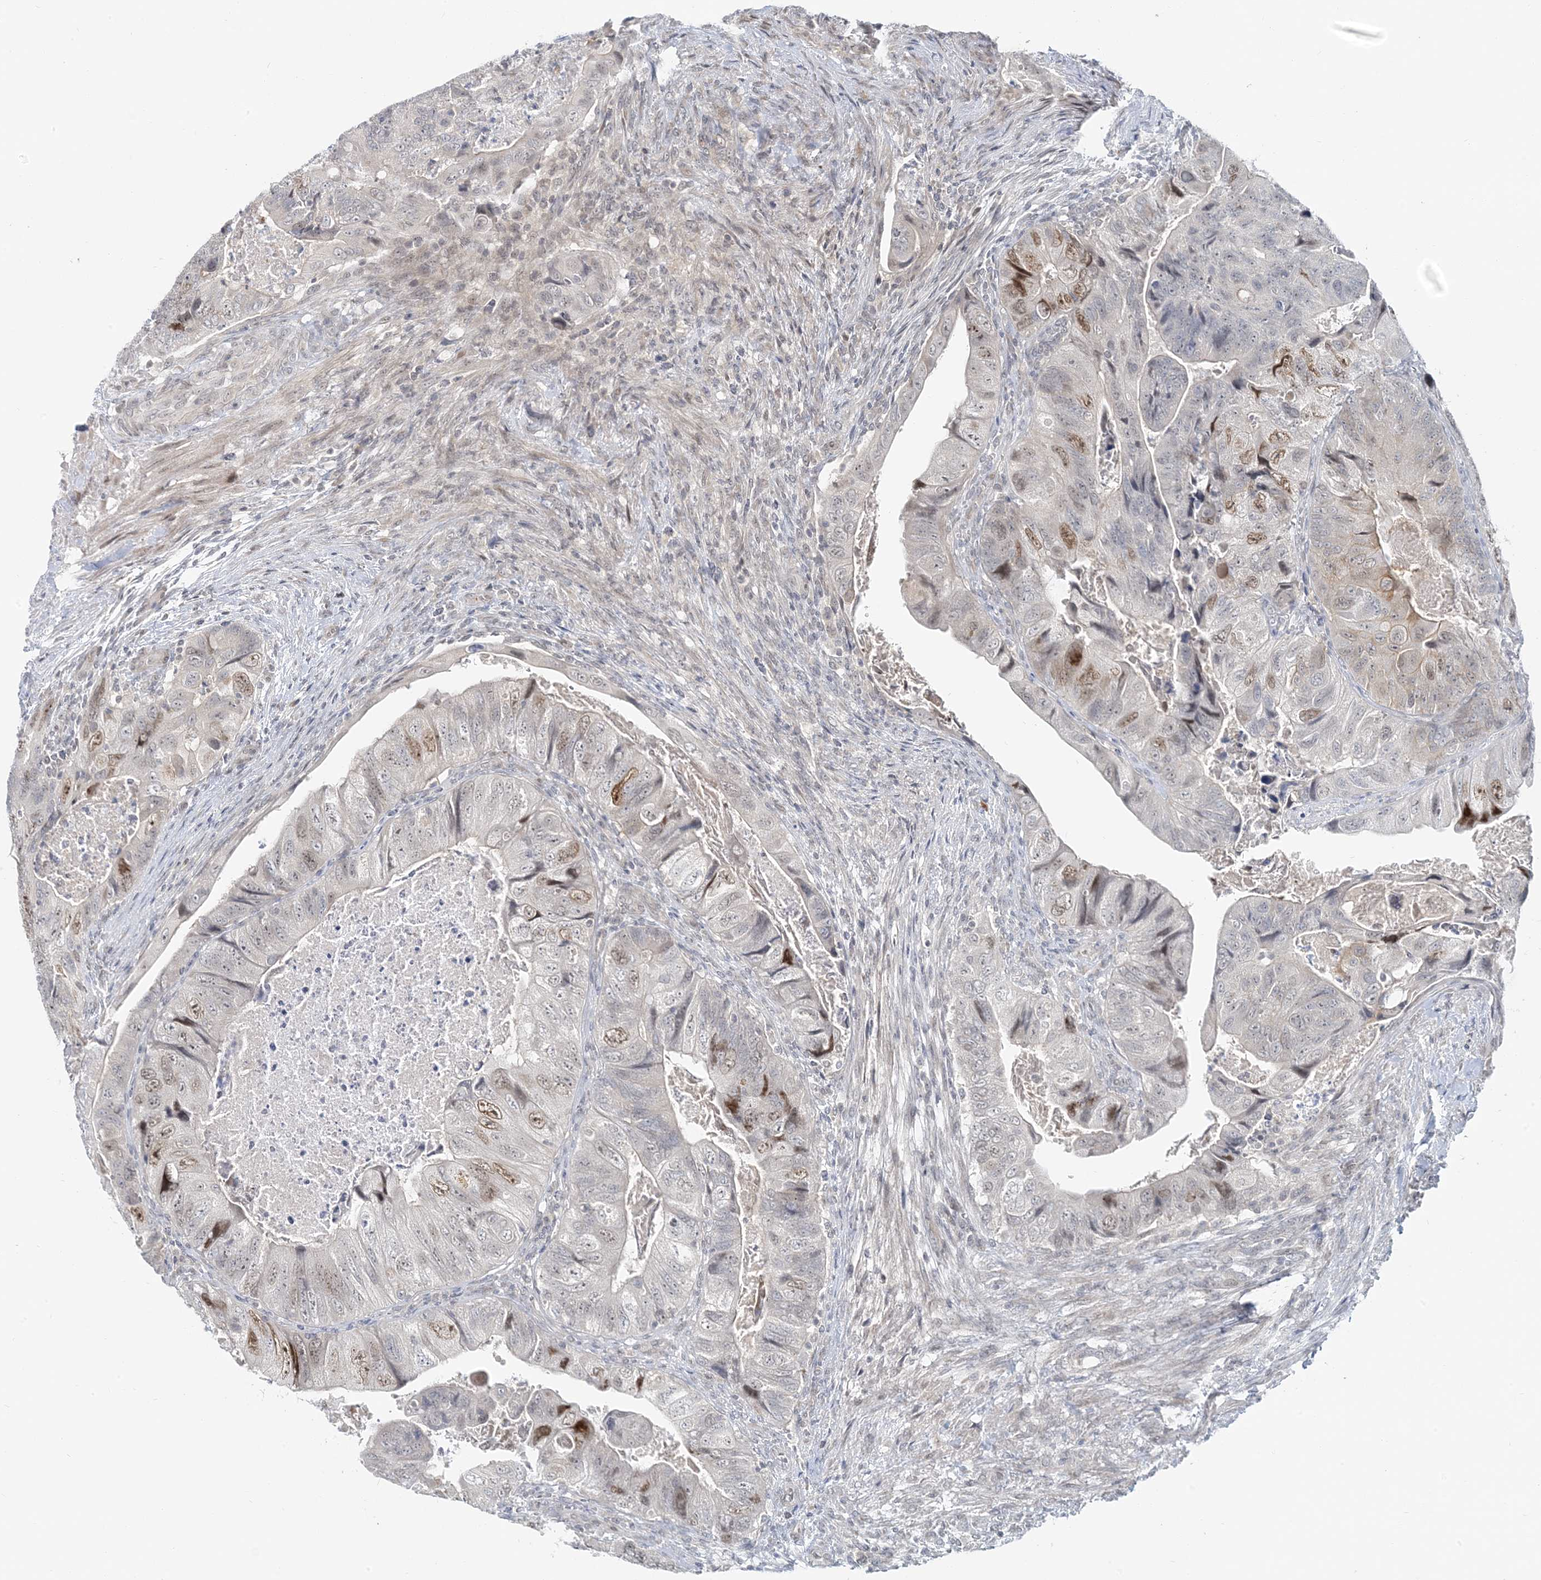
{"staining": {"intensity": "moderate", "quantity": "25%-75%", "location": "nuclear"}, "tissue": "colorectal cancer", "cell_type": "Tumor cells", "image_type": "cancer", "snomed": [{"axis": "morphology", "description": "Adenocarcinoma, NOS"}, {"axis": "topography", "description": "Rectum"}], "caption": "Immunohistochemistry (IHC) photomicrograph of colorectal cancer (adenocarcinoma) stained for a protein (brown), which shows medium levels of moderate nuclear positivity in approximately 25%-75% of tumor cells.", "gene": "LEXM", "patient": {"sex": "male", "age": 63}}